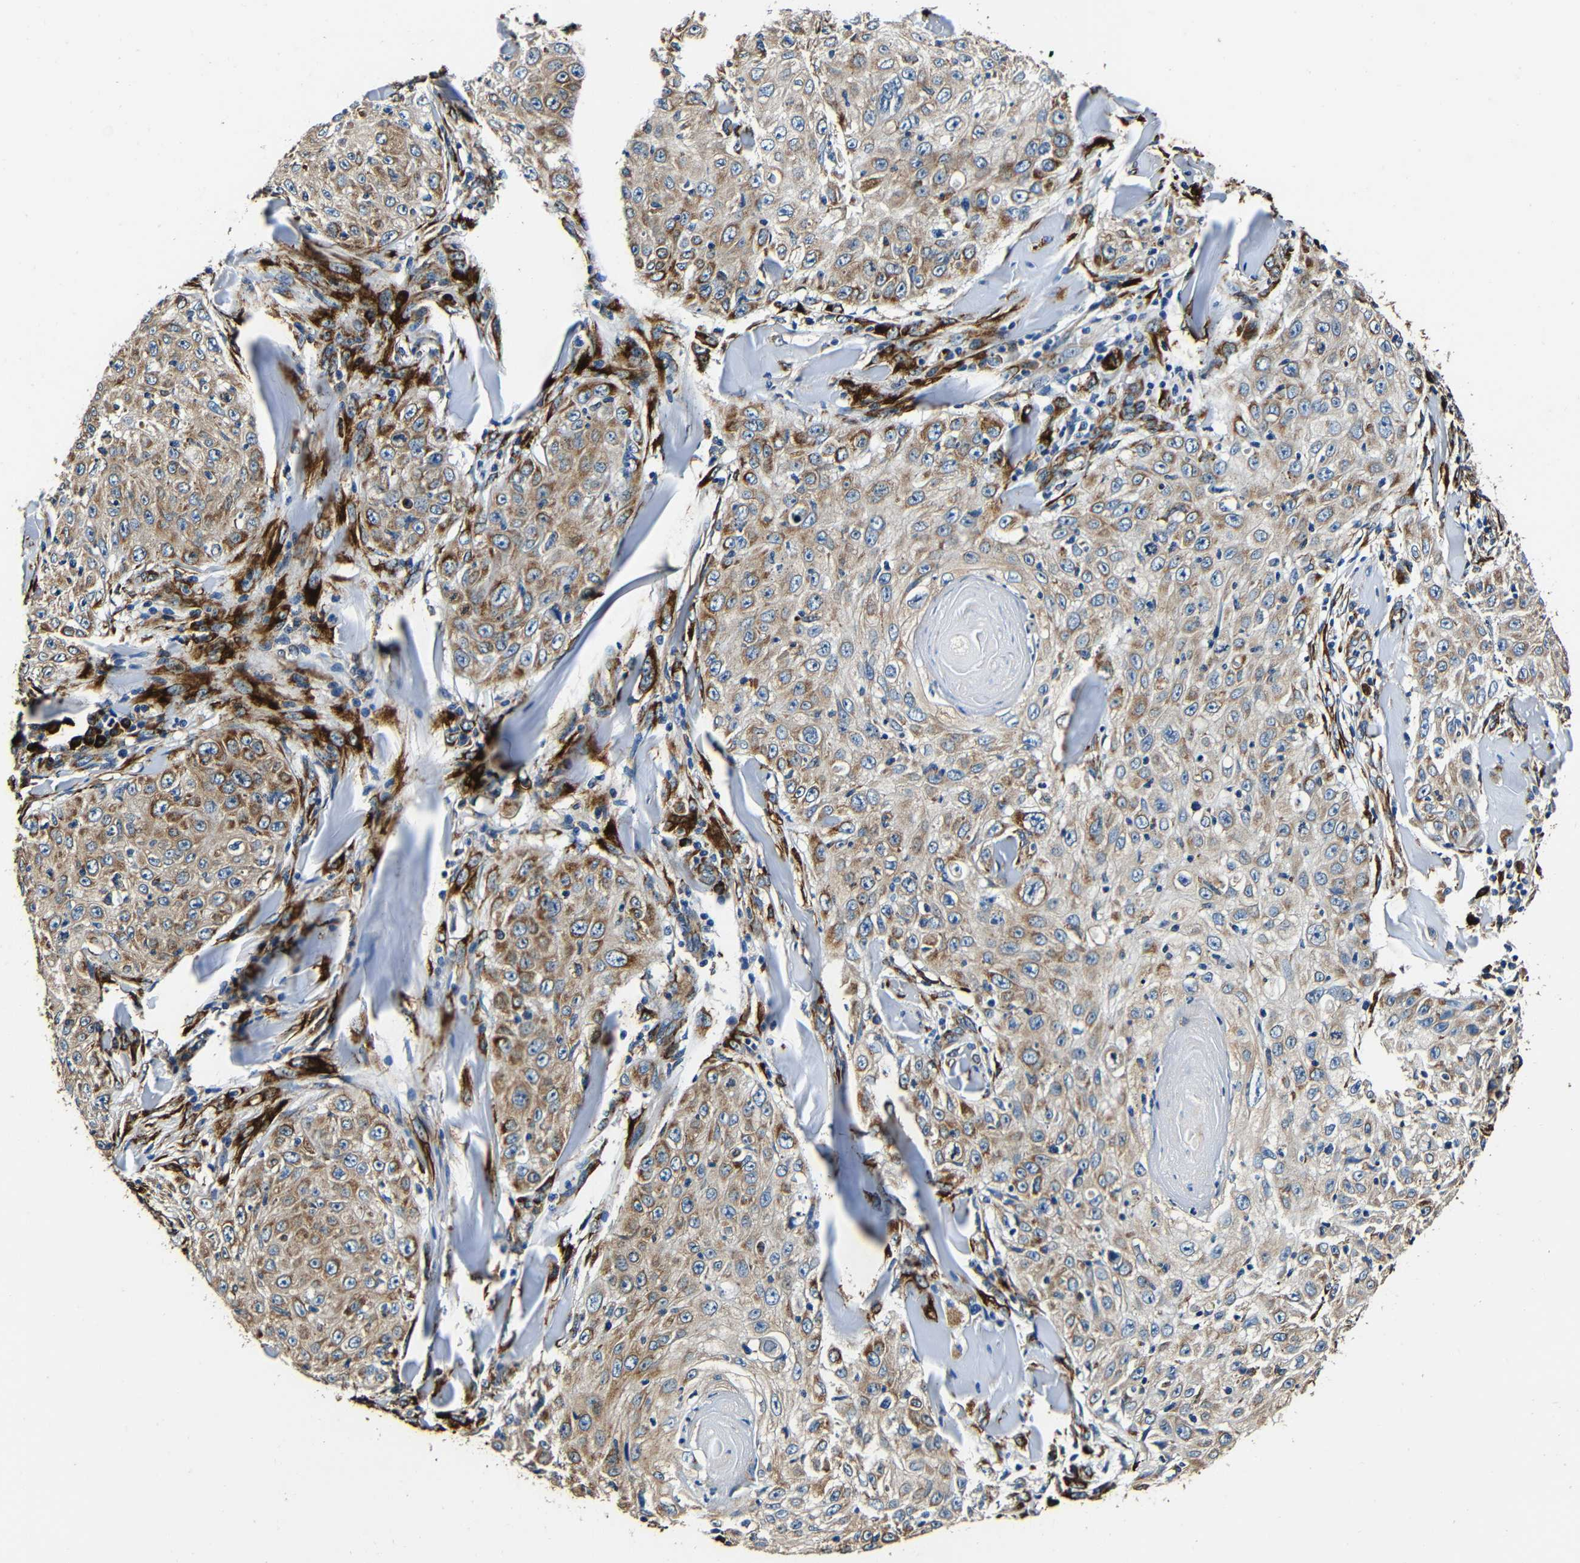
{"staining": {"intensity": "moderate", "quantity": ">75%", "location": "cytoplasmic/membranous"}, "tissue": "skin cancer", "cell_type": "Tumor cells", "image_type": "cancer", "snomed": [{"axis": "morphology", "description": "Squamous cell carcinoma, NOS"}, {"axis": "topography", "description": "Skin"}], "caption": "Skin cancer (squamous cell carcinoma) stained with immunohistochemistry shows moderate cytoplasmic/membranous expression in approximately >75% of tumor cells.", "gene": "RRBP1", "patient": {"sex": "male", "age": 86}}